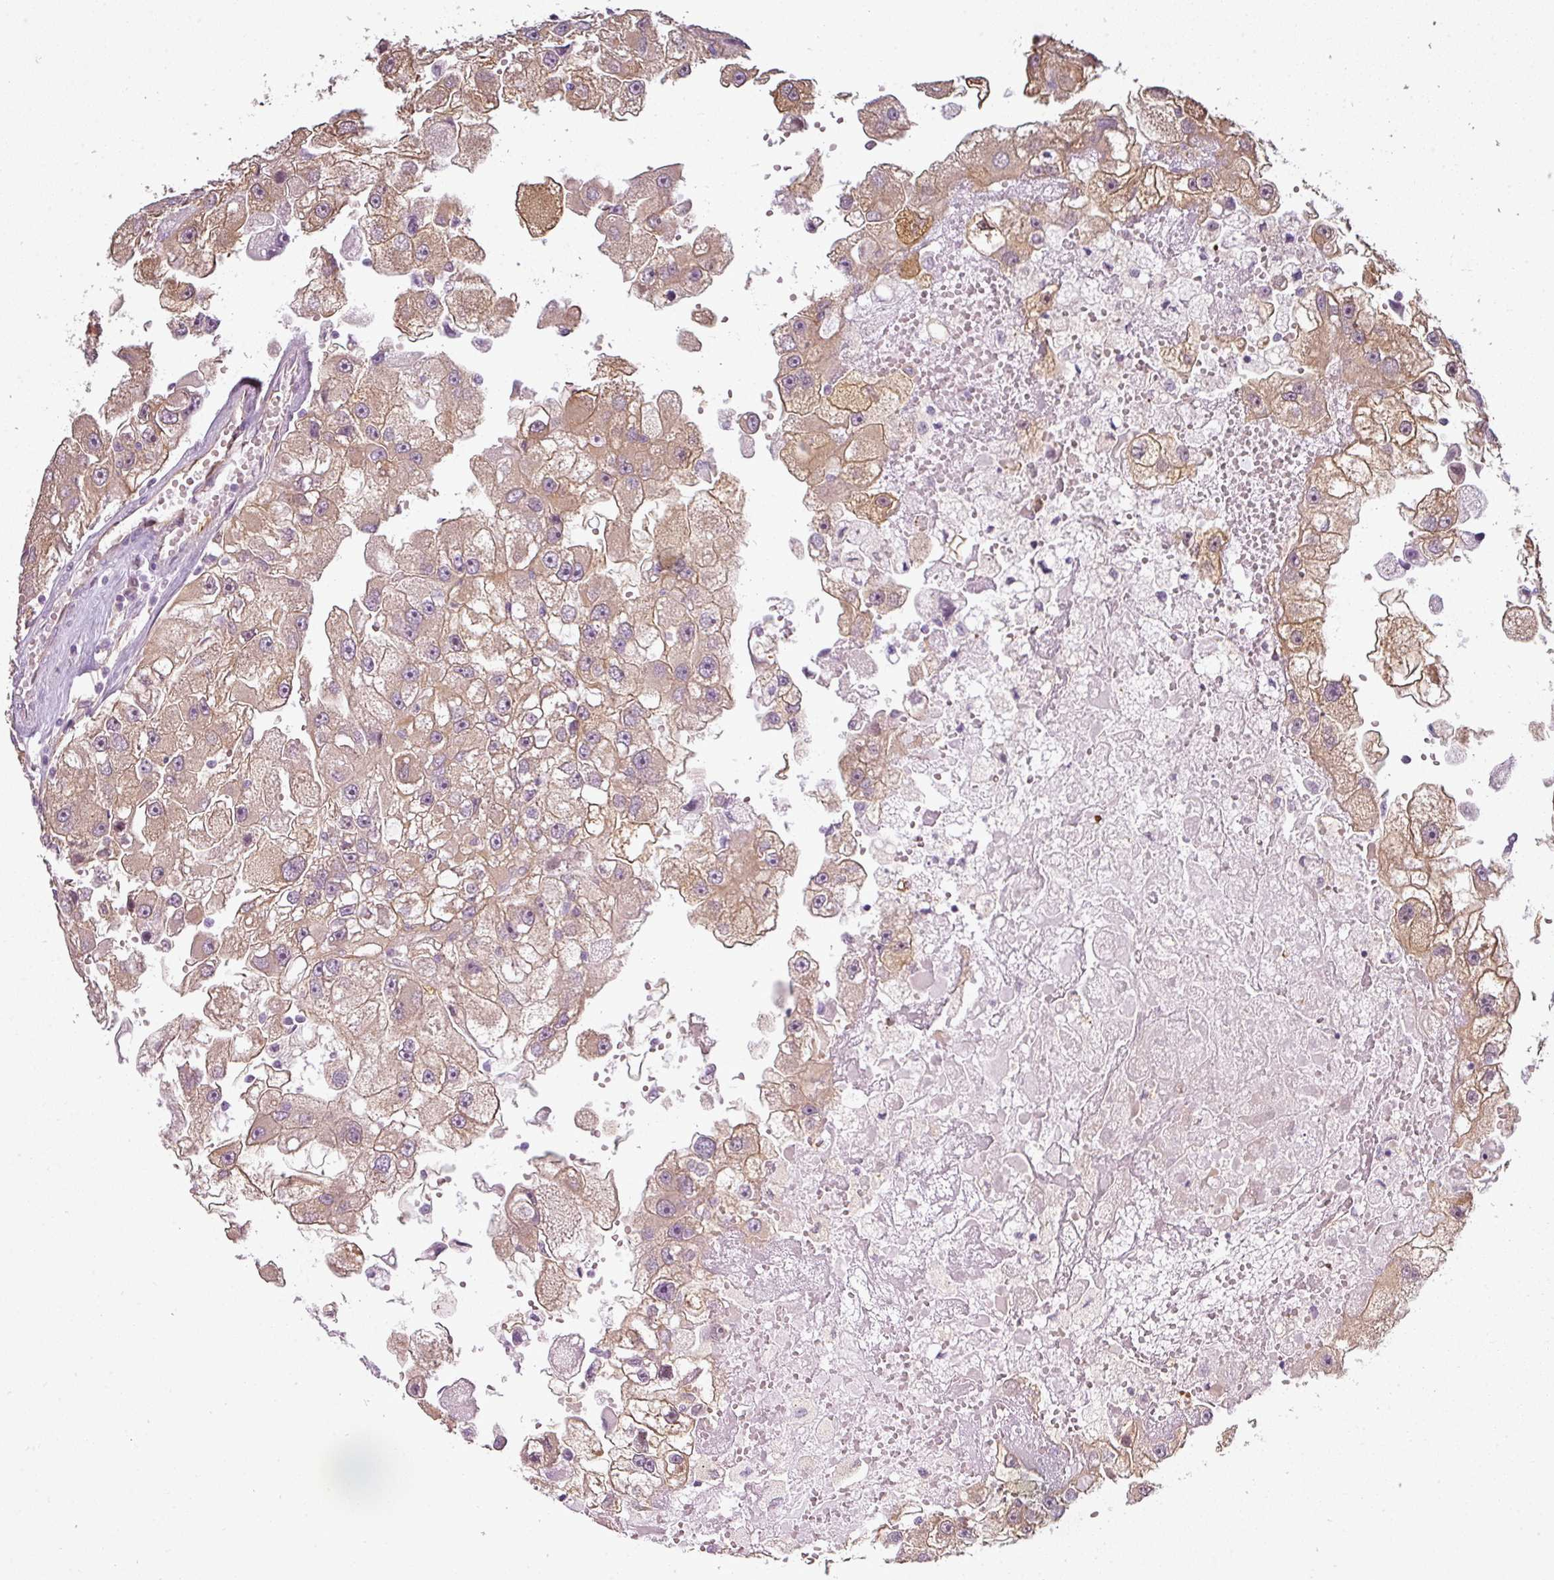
{"staining": {"intensity": "weak", "quantity": "25%-75%", "location": "cytoplasmic/membranous"}, "tissue": "renal cancer", "cell_type": "Tumor cells", "image_type": "cancer", "snomed": [{"axis": "morphology", "description": "Adenocarcinoma, NOS"}, {"axis": "topography", "description": "Kidney"}], "caption": "Renal adenocarcinoma stained for a protein (brown) displays weak cytoplasmic/membranous positive staining in about 25%-75% of tumor cells.", "gene": "ANKRD18A", "patient": {"sex": "male", "age": 63}}